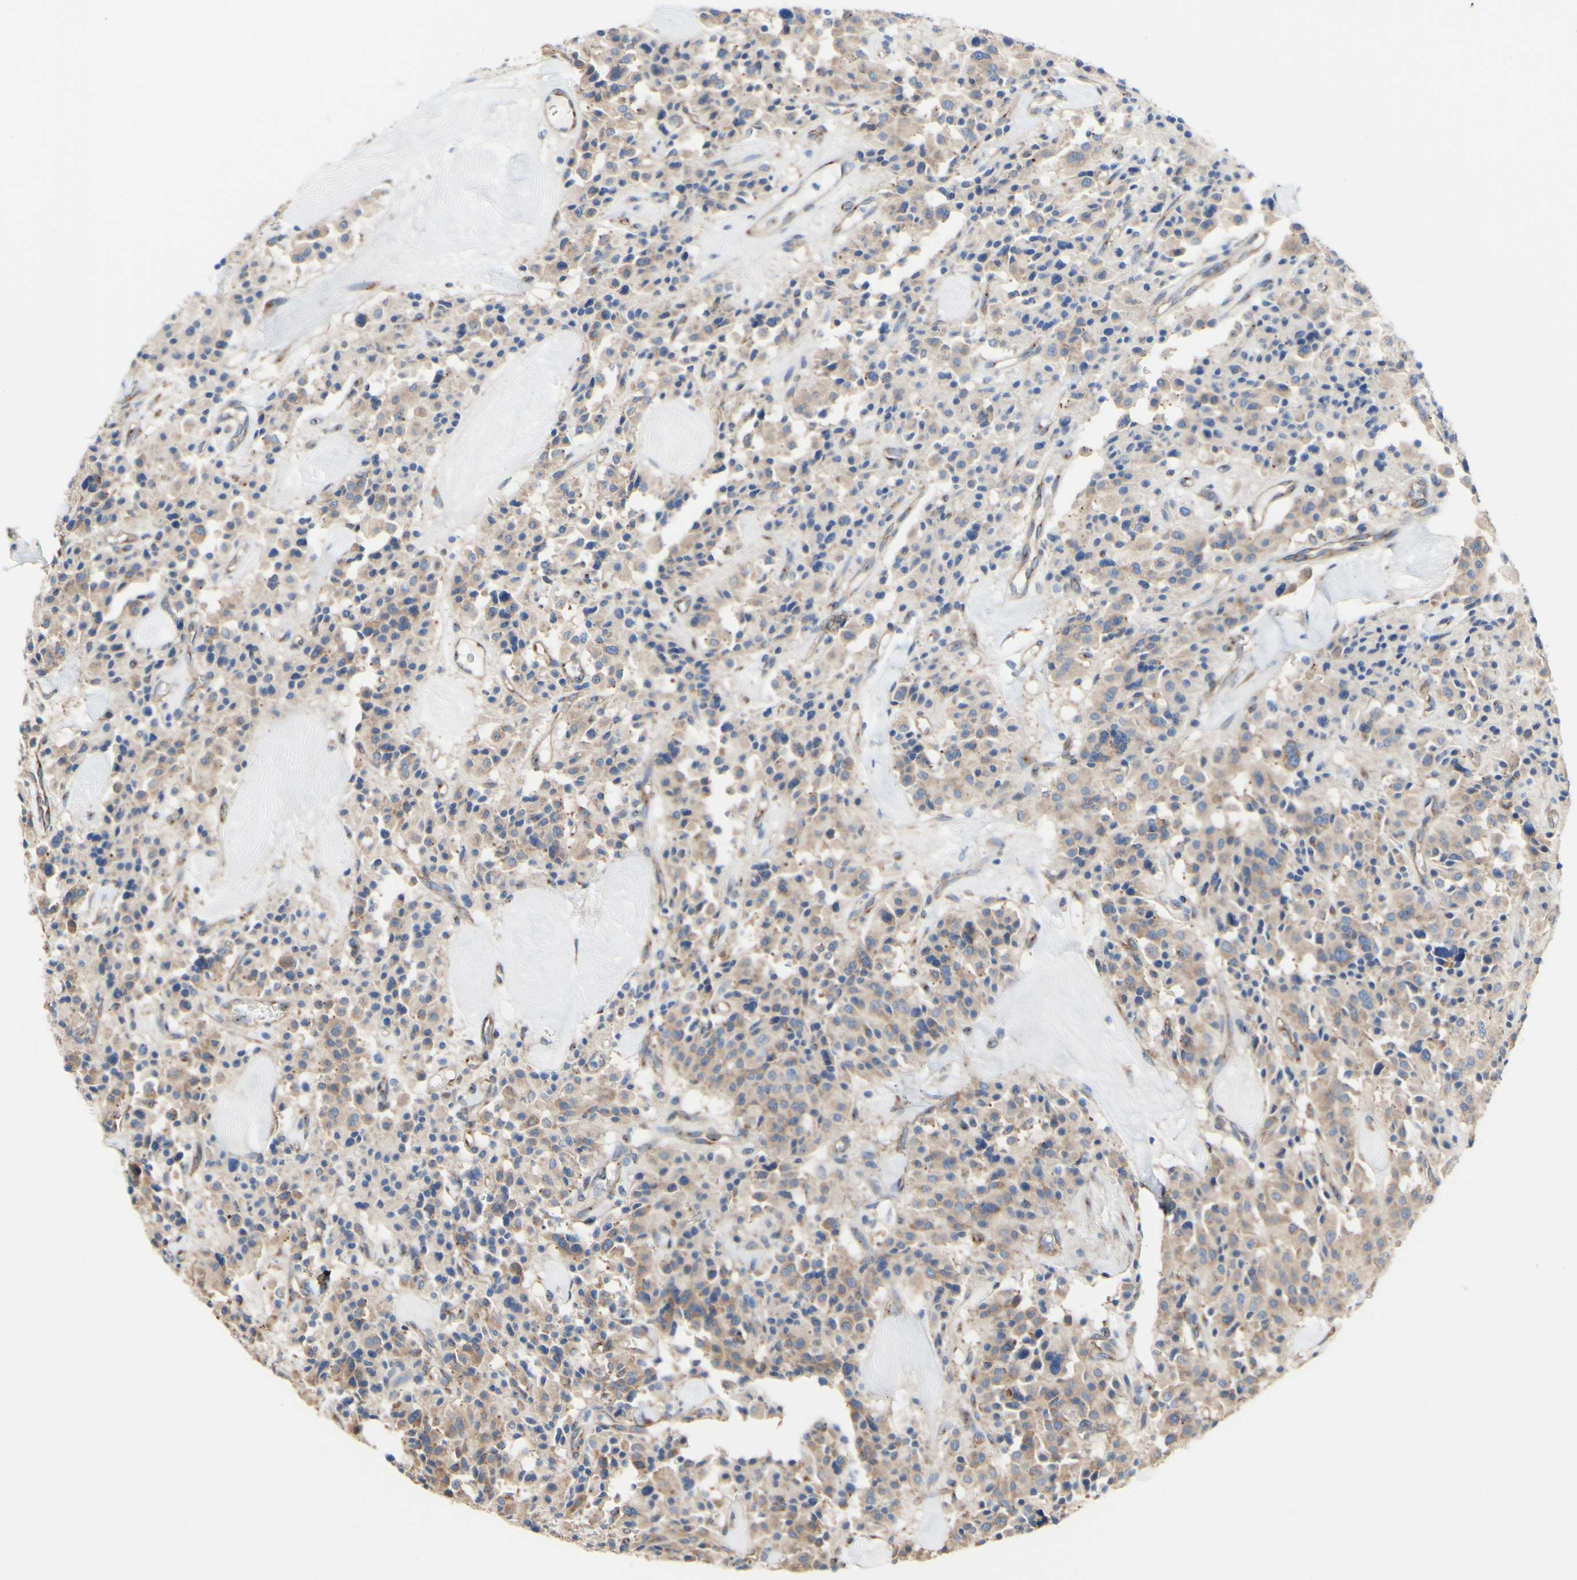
{"staining": {"intensity": "moderate", "quantity": ">75%", "location": "cytoplasmic/membranous"}, "tissue": "carcinoid", "cell_type": "Tumor cells", "image_type": "cancer", "snomed": [{"axis": "morphology", "description": "Carcinoid, malignant, NOS"}, {"axis": "topography", "description": "Lung"}], "caption": "This image exhibits immunohistochemistry (IHC) staining of malignant carcinoid, with medium moderate cytoplasmic/membranous positivity in about >75% of tumor cells.", "gene": "LRIG3", "patient": {"sex": "male", "age": 30}}